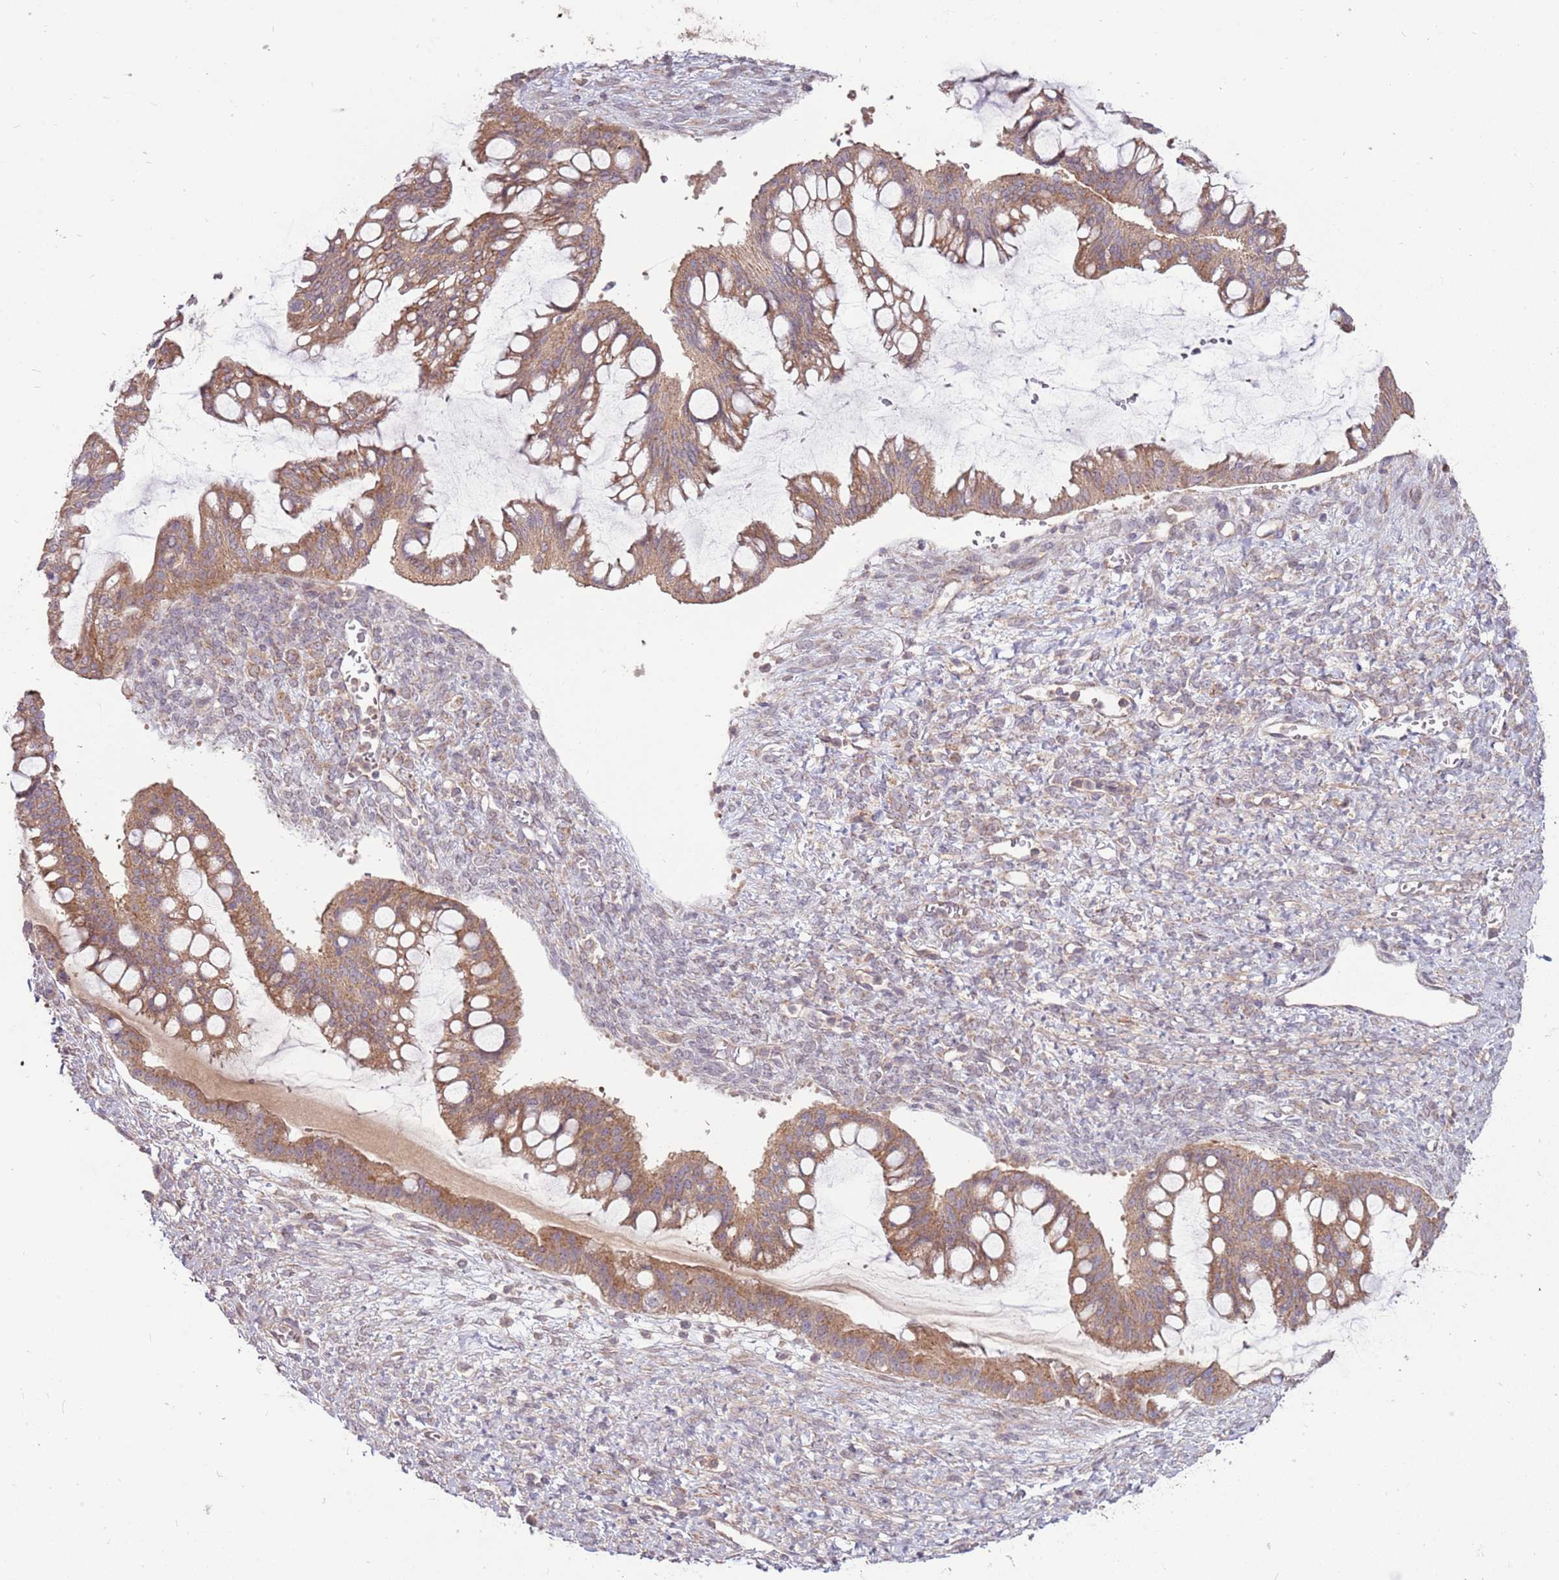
{"staining": {"intensity": "moderate", "quantity": ">75%", "location": "cytoplasmic/membranous"}, "tissue": "ovarian cancer", "cell_type": "Tumor cells", "image_type": "cancer", "snomed": [{"axis": "morphology", "description": "Cystadenocarcinoma, mucinous, NOS"}, {"axis": "topography", "description": "Ovary"}], "caption": "The image exhibits staining of mucinous cystadenocarcinoma (ovarian), revealing moderate cytoplasmic/membranous protein staining (brown color) within tumor cells.", "gene": "SPATA31D1", "patient": {"sex": "female", "age": 73}}